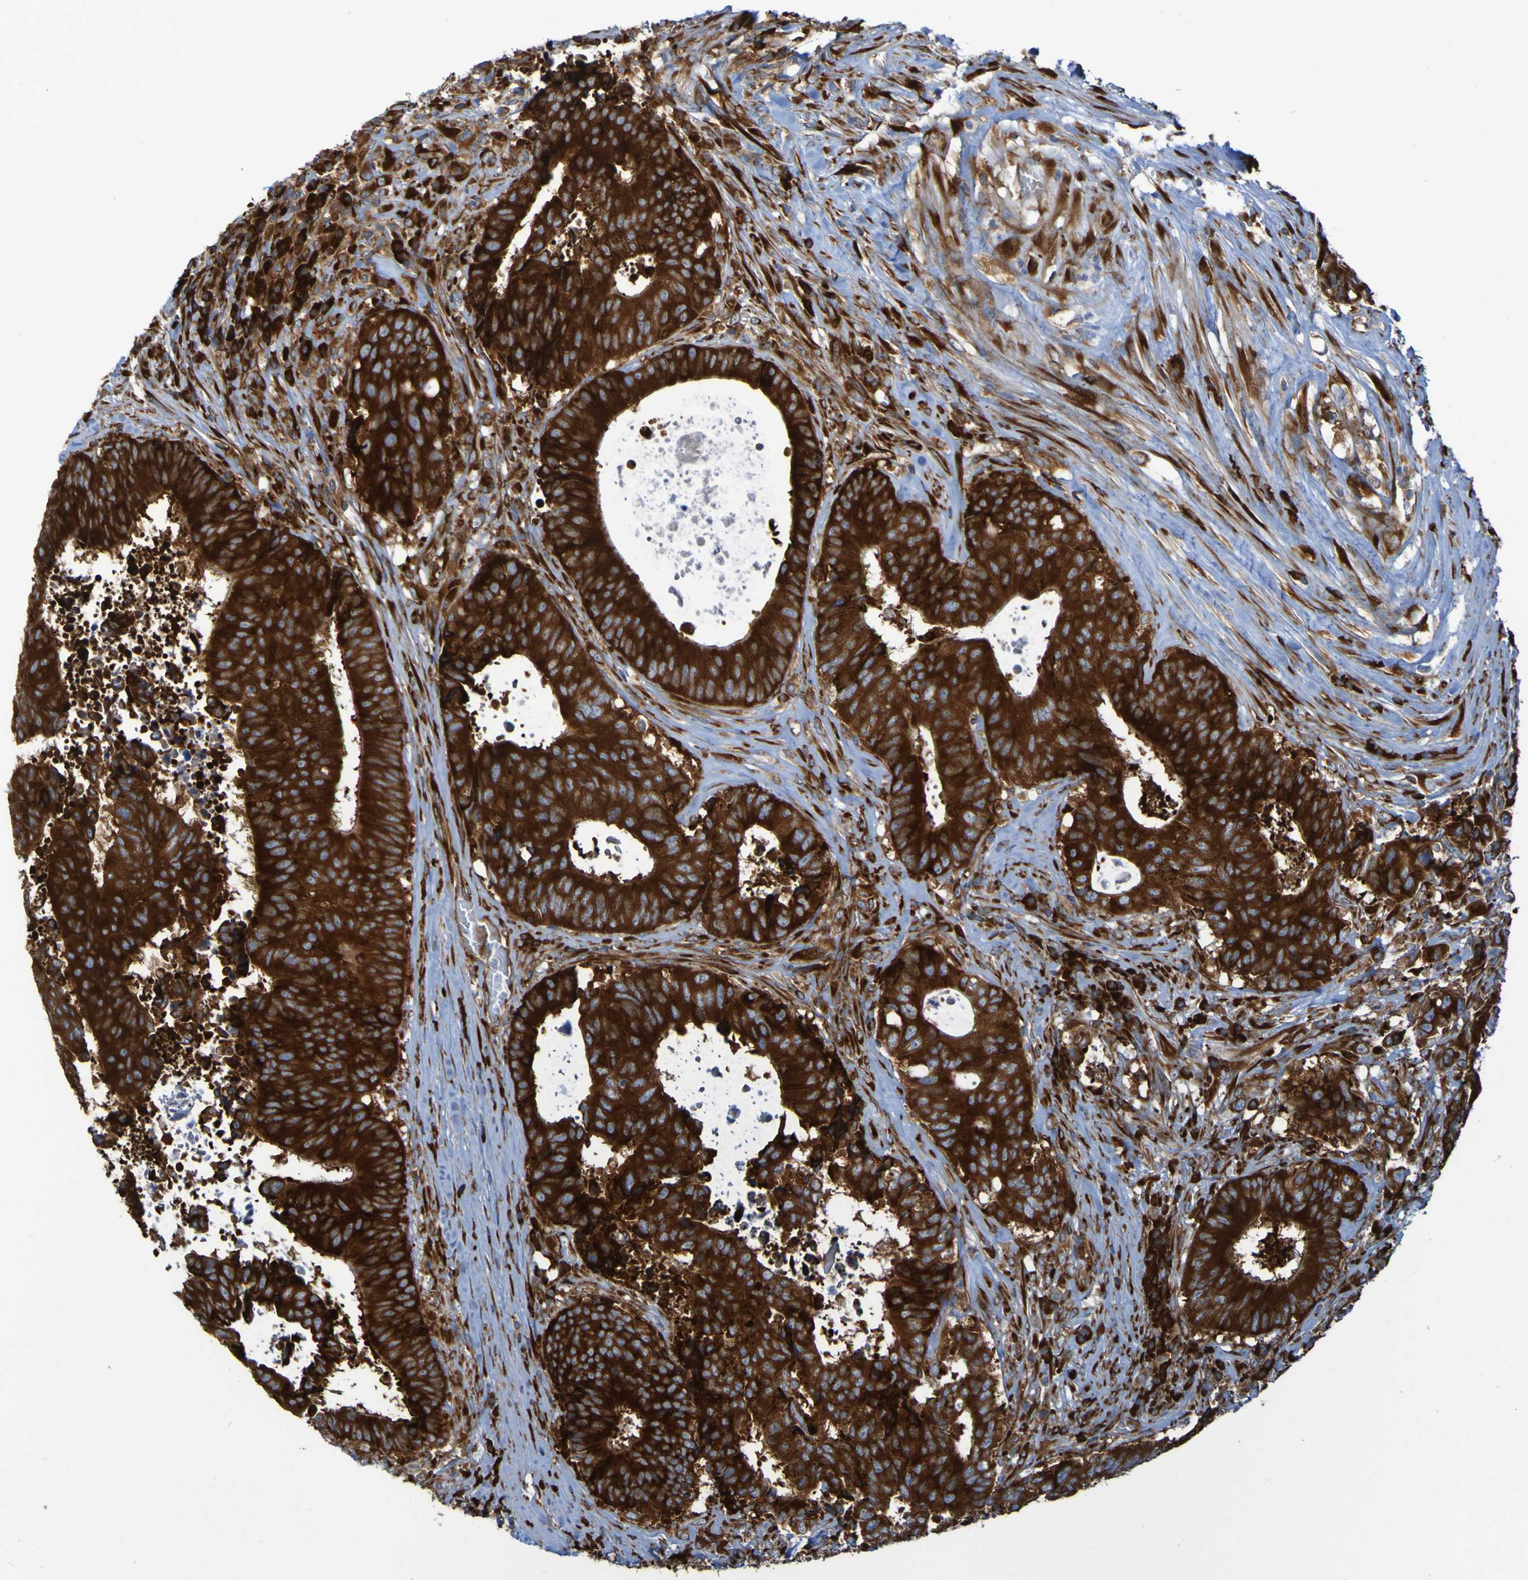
{"staining": {"intensity": "strong", "quantity": ">75%", "location": "cytoplasmic/membranous"}, "tissue": "colorectal cancer", "cell_type": "Tumor cells", "image_type": "cancer", "snomed": [{"axis": "morphology", "description": "Adenocarcinoma, NOS"}, {"axis": "topography", "description": "Rectum"}], "caption": "Strong cytoplasmic/membranous staining is appreciated in approximately >75% of tumor cells in colorectal adenocarcinoma.", "gene": "RPL10", "patient": {"sex": "male", "age": 72}}